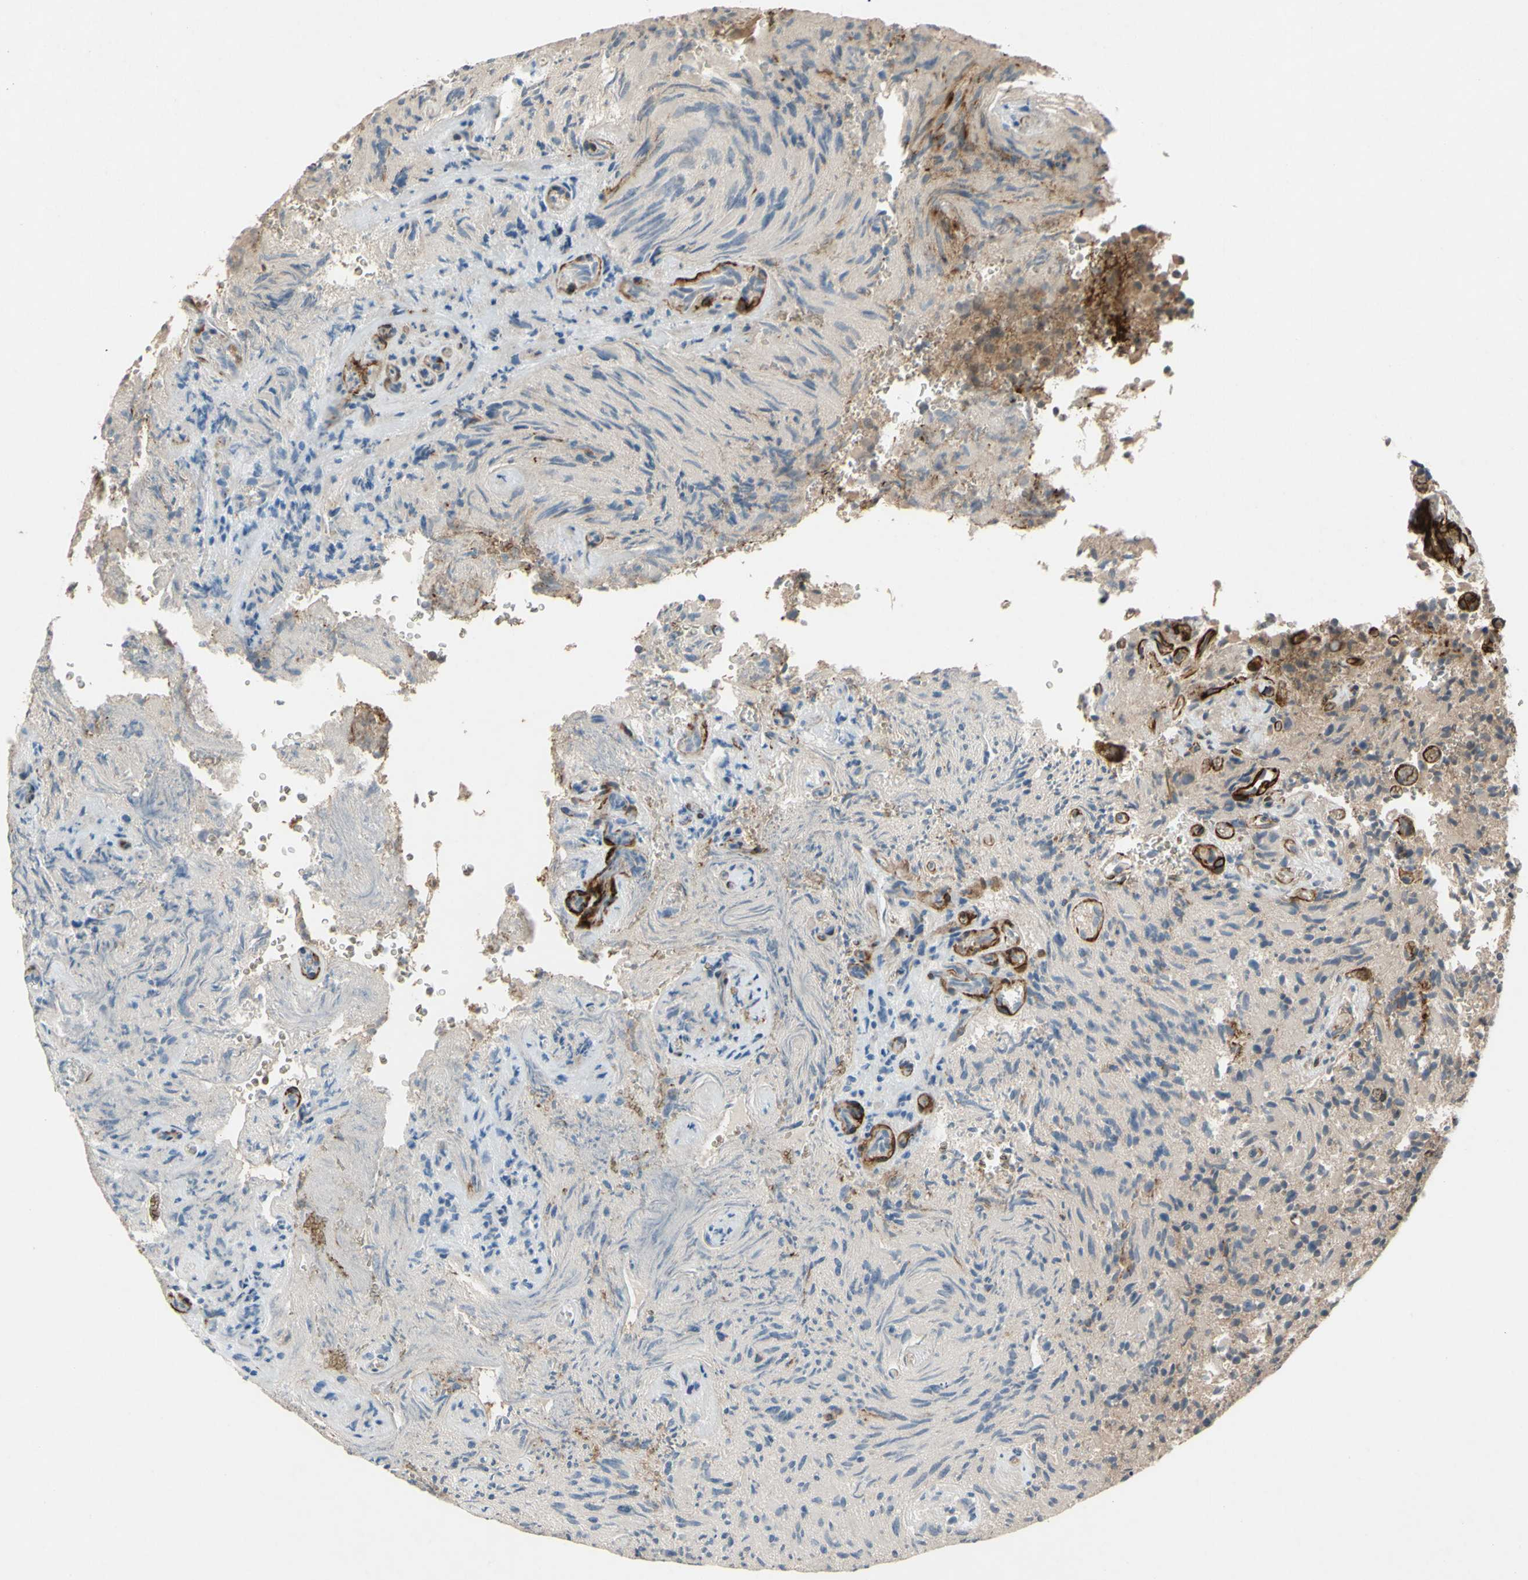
{"staining": {"intensity": "weak", "quantity": "25%-75%", "location": "cytoplasmic/membranous"}, "tissue": "glioma", "cell_type": "Tumor cells", "image_type": "cancer", "snomed": [{"axis": "morphology", "description": "Glioma, malignant, High grade"}, {"axis": "topography", "description": "Brain"}], "caption": "Glioma stained for a protein reveals weak cytoplasmic/membranous positivity in tumor cells. Immunohistochemistry stains the protein in brown and the nuclei are stained blue.", "gene": "ALK", "patient": {"sex": "male", "age": 71}}